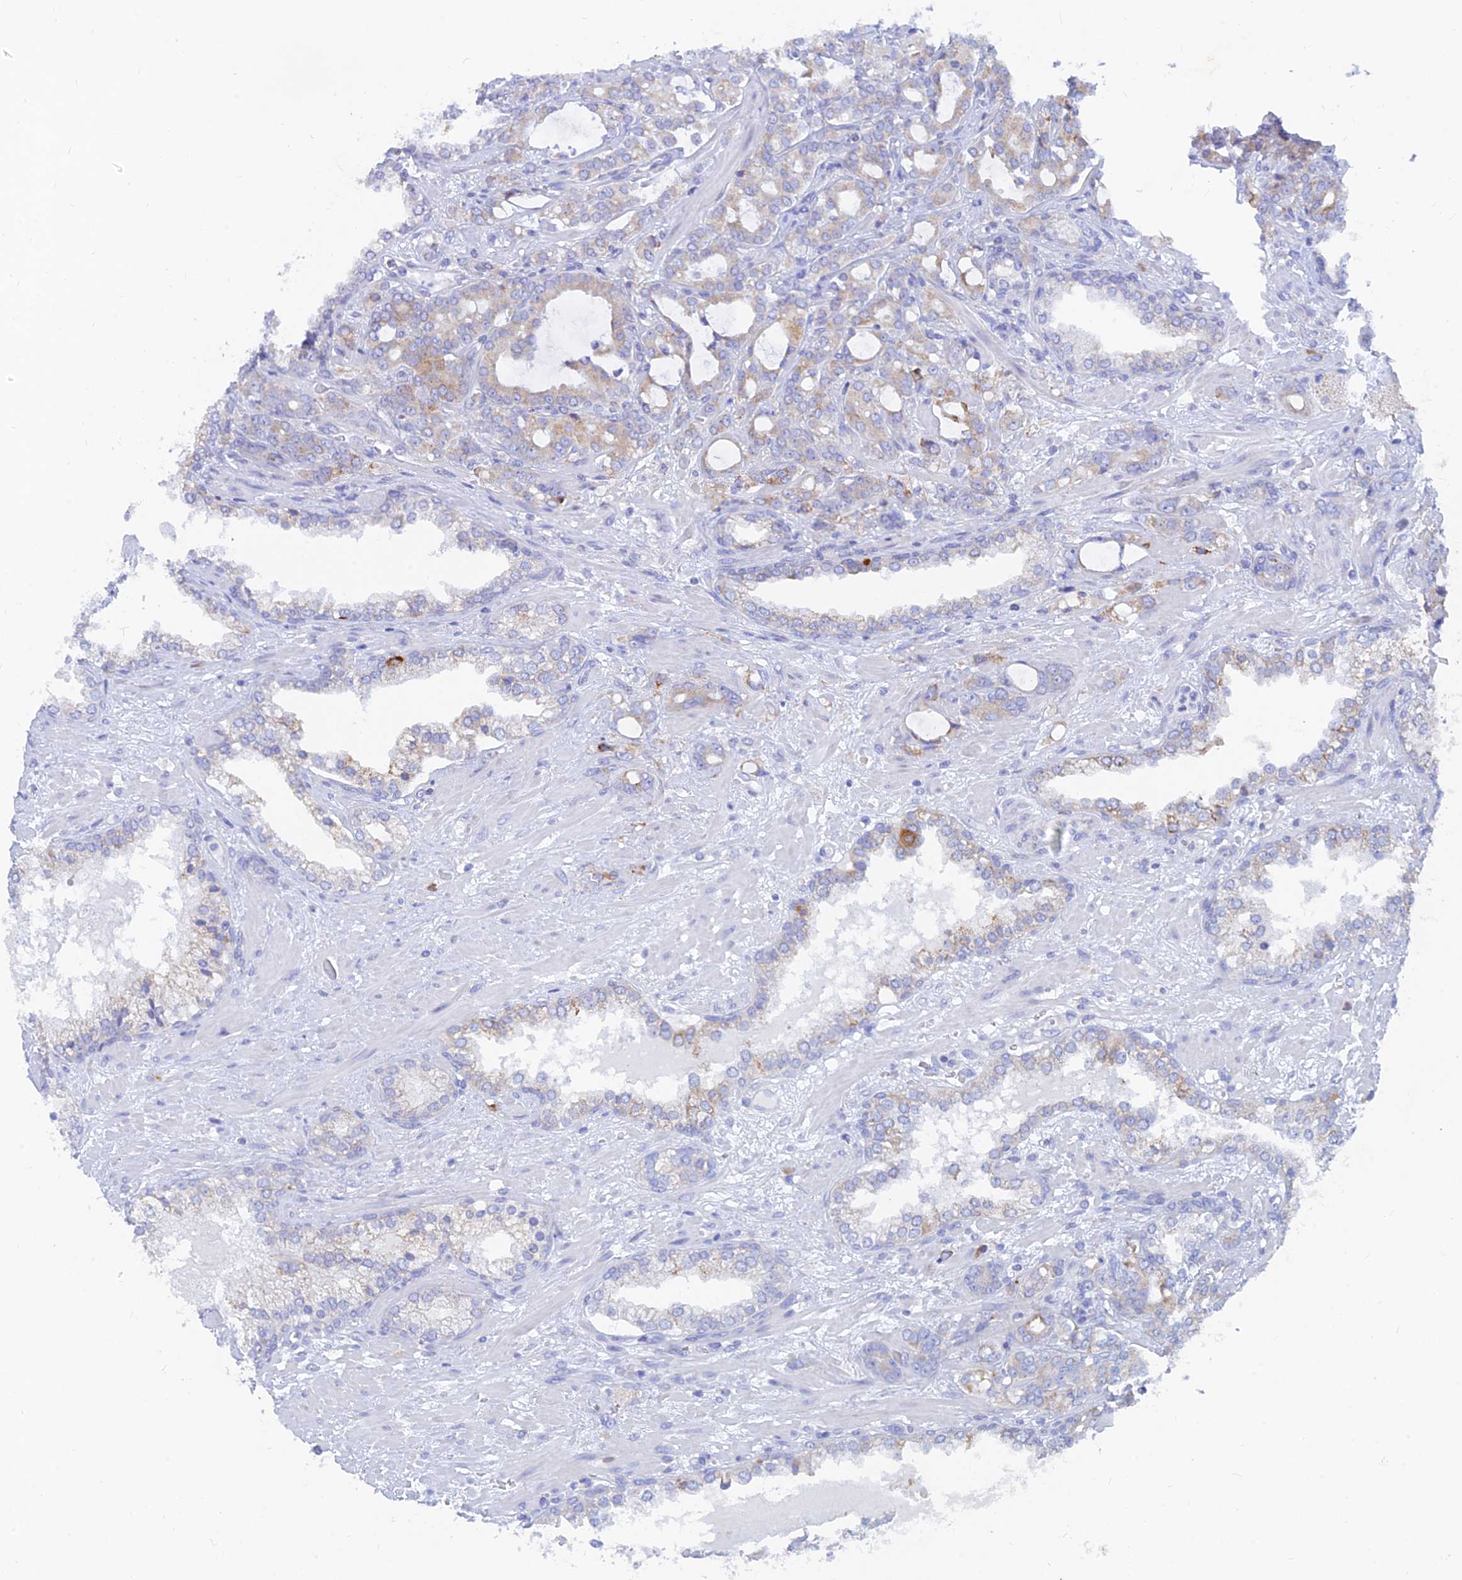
{"staining": {"intensity": "weak", "quantity": "<25%", "location": "cytoplasmic/membranous"}, "tissue": "prostate cancer", "cell_type": "Tumor cells", "image_type": "cancer", "snomed": [{"axis": "morphology", "description": "Adenocarcinoma, High grade"}, {"axis": "topography", "description": "Prostate"}], "caption": "An immunohistochemistry micrograph of prostate high-grade adenocarcinoma is shown. There is no staining in tumor cells of prostate high-grade adenocarcinoma. (Brightfield microscopy of DAB immunohistochemistry (IHC) at high magnification).", "gene": "WDR35", "patient": {"sex": "male", "age": 72}}